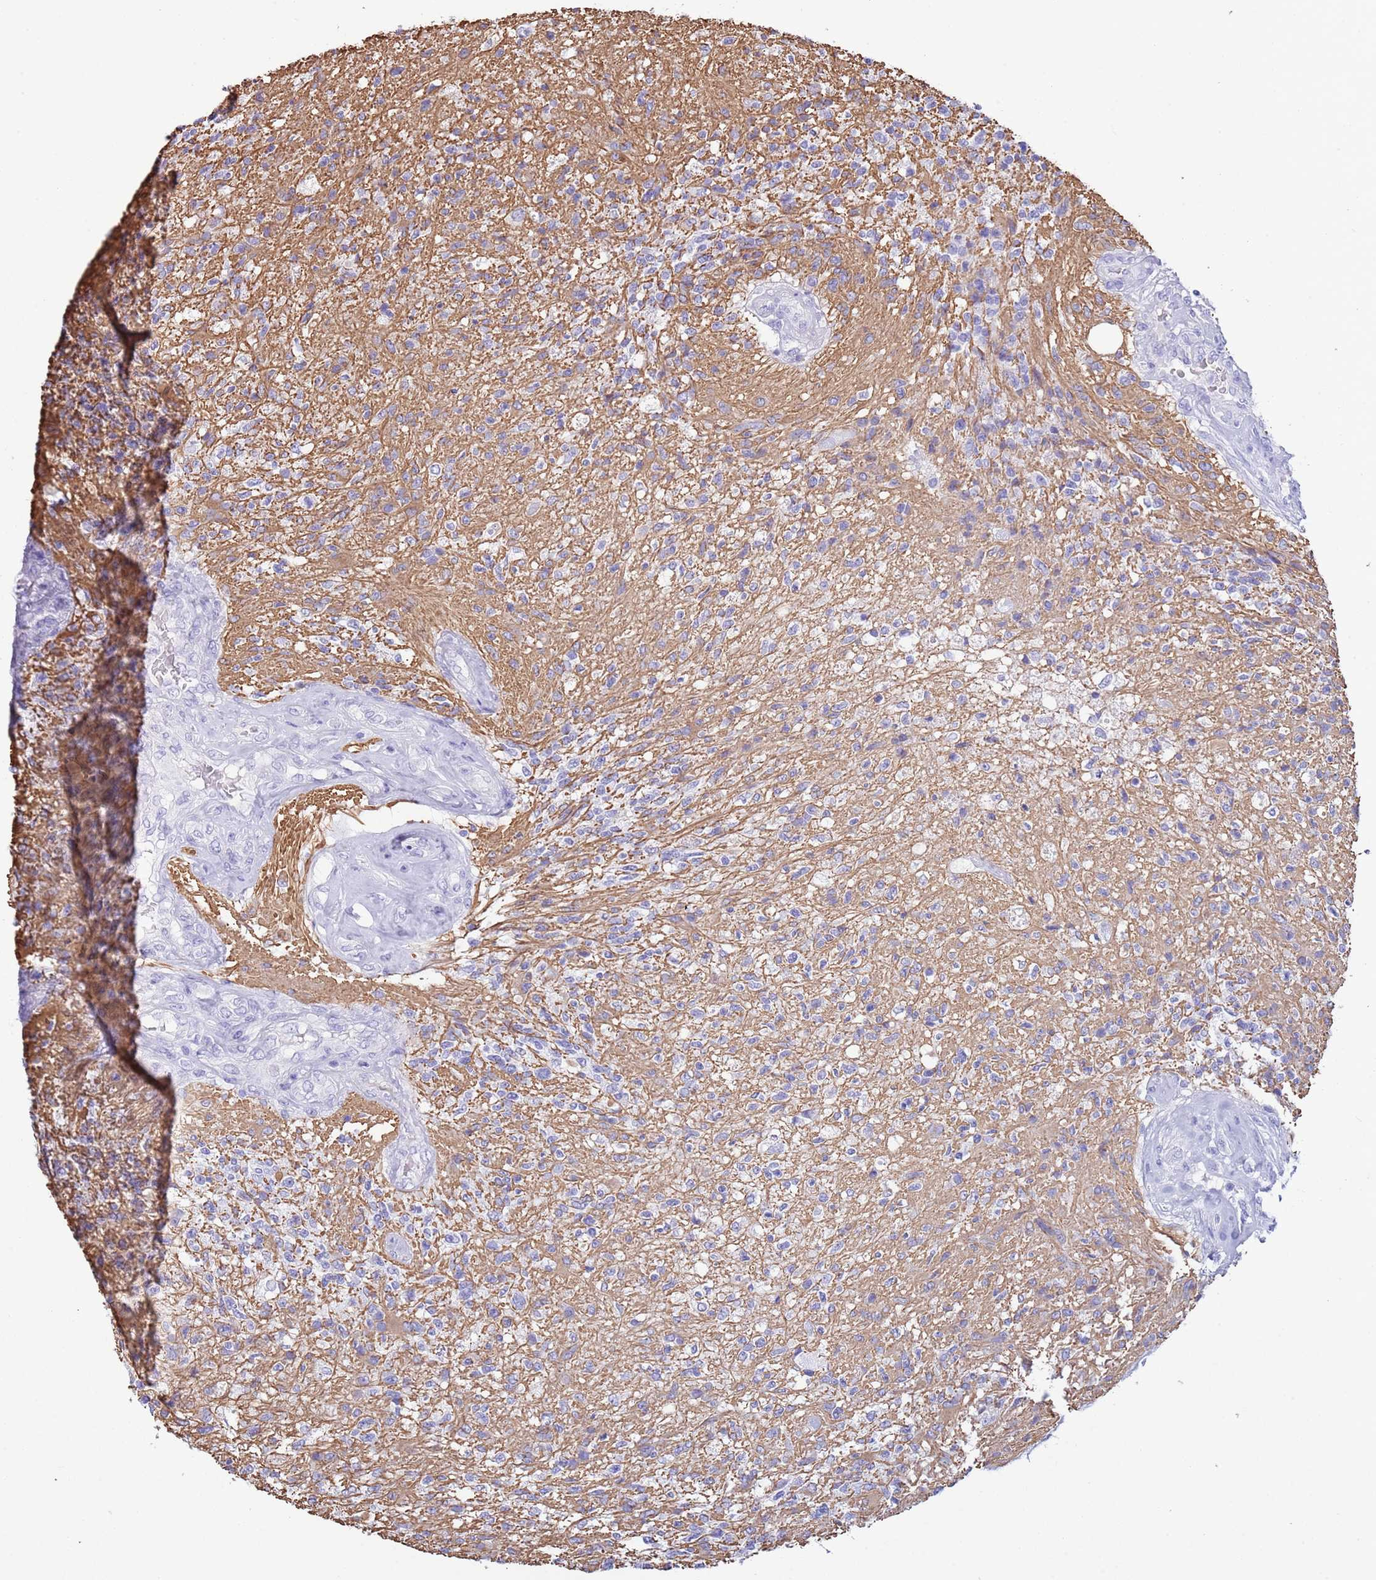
{"staining": {"intensity": "negative", "quantity": "none", "location": "none"}, "tissue": "glioma", "cell_type": "Tumor cells", "image_type": "cancer", "snomed": [{"axis": "morphology", "description": "Glioma, malignant, High grade"}, {"axis": "topography", "description": "Brain"}], "caption": "High power microscopy micrograph of an IHC histopathology image of malignant glioma (high-grade), revealing no significant staining in tumor cells.", "gene": "CABYR", "patient": {"sex": "male", "age": 56}}